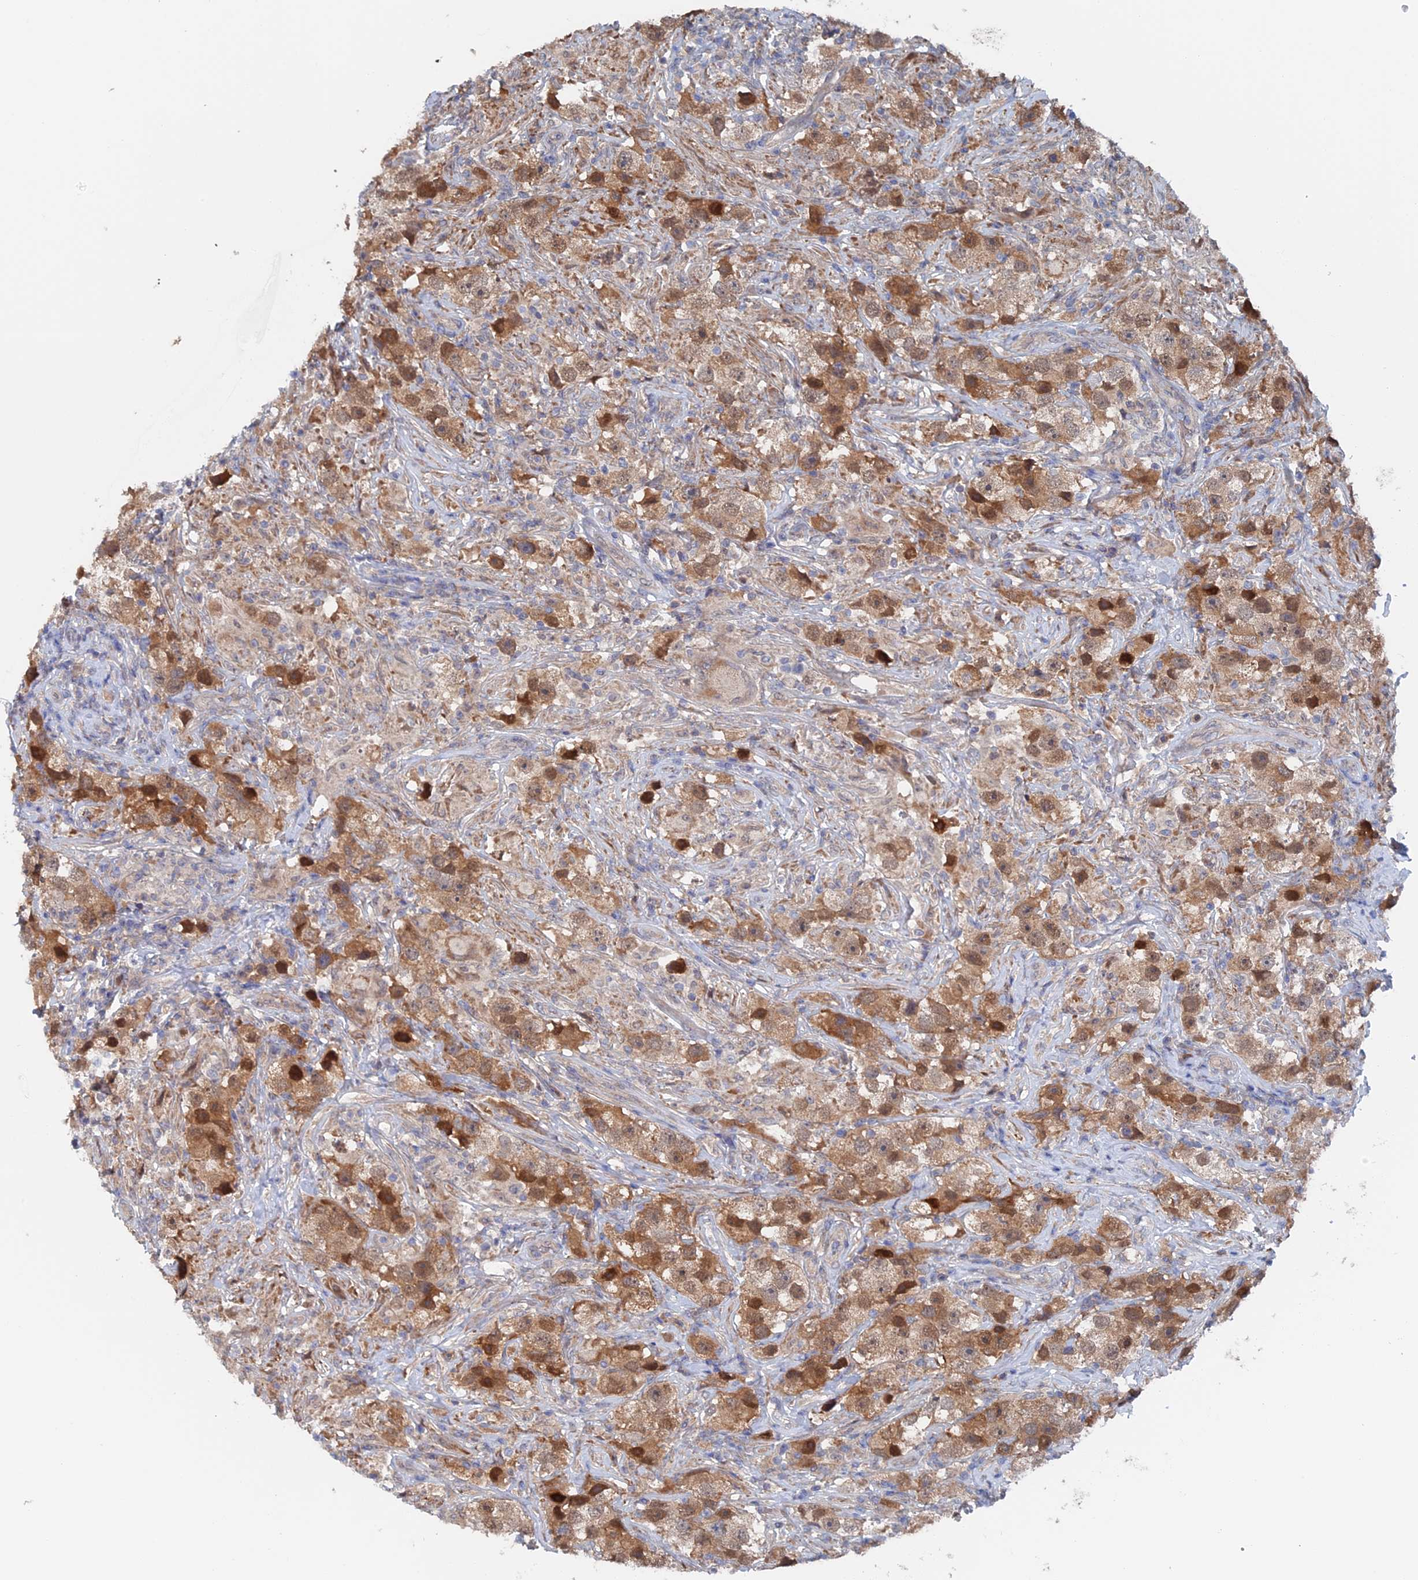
{"staining": {"intensity": "moderate", "quantity": ">75%", "location": "cytoplasmic/membranous,nuclear"}, "tissue": "testis cancer", "cell_type": "Tumor cells", "image_type": "cancer", "snomed": [{"axis": "morphology", "description": "Seminoma, NOS"}, {"axis": "topography", "description": "Testis"}], "caption": "This image reveals IHC staining of human testis seminoma, with medium moderate cytoplasmic/membranous and nuclear staining in about >75% of tumor cells.", "gene": "ELOVL6", "patient": {"sex": "male", "age": 49}}